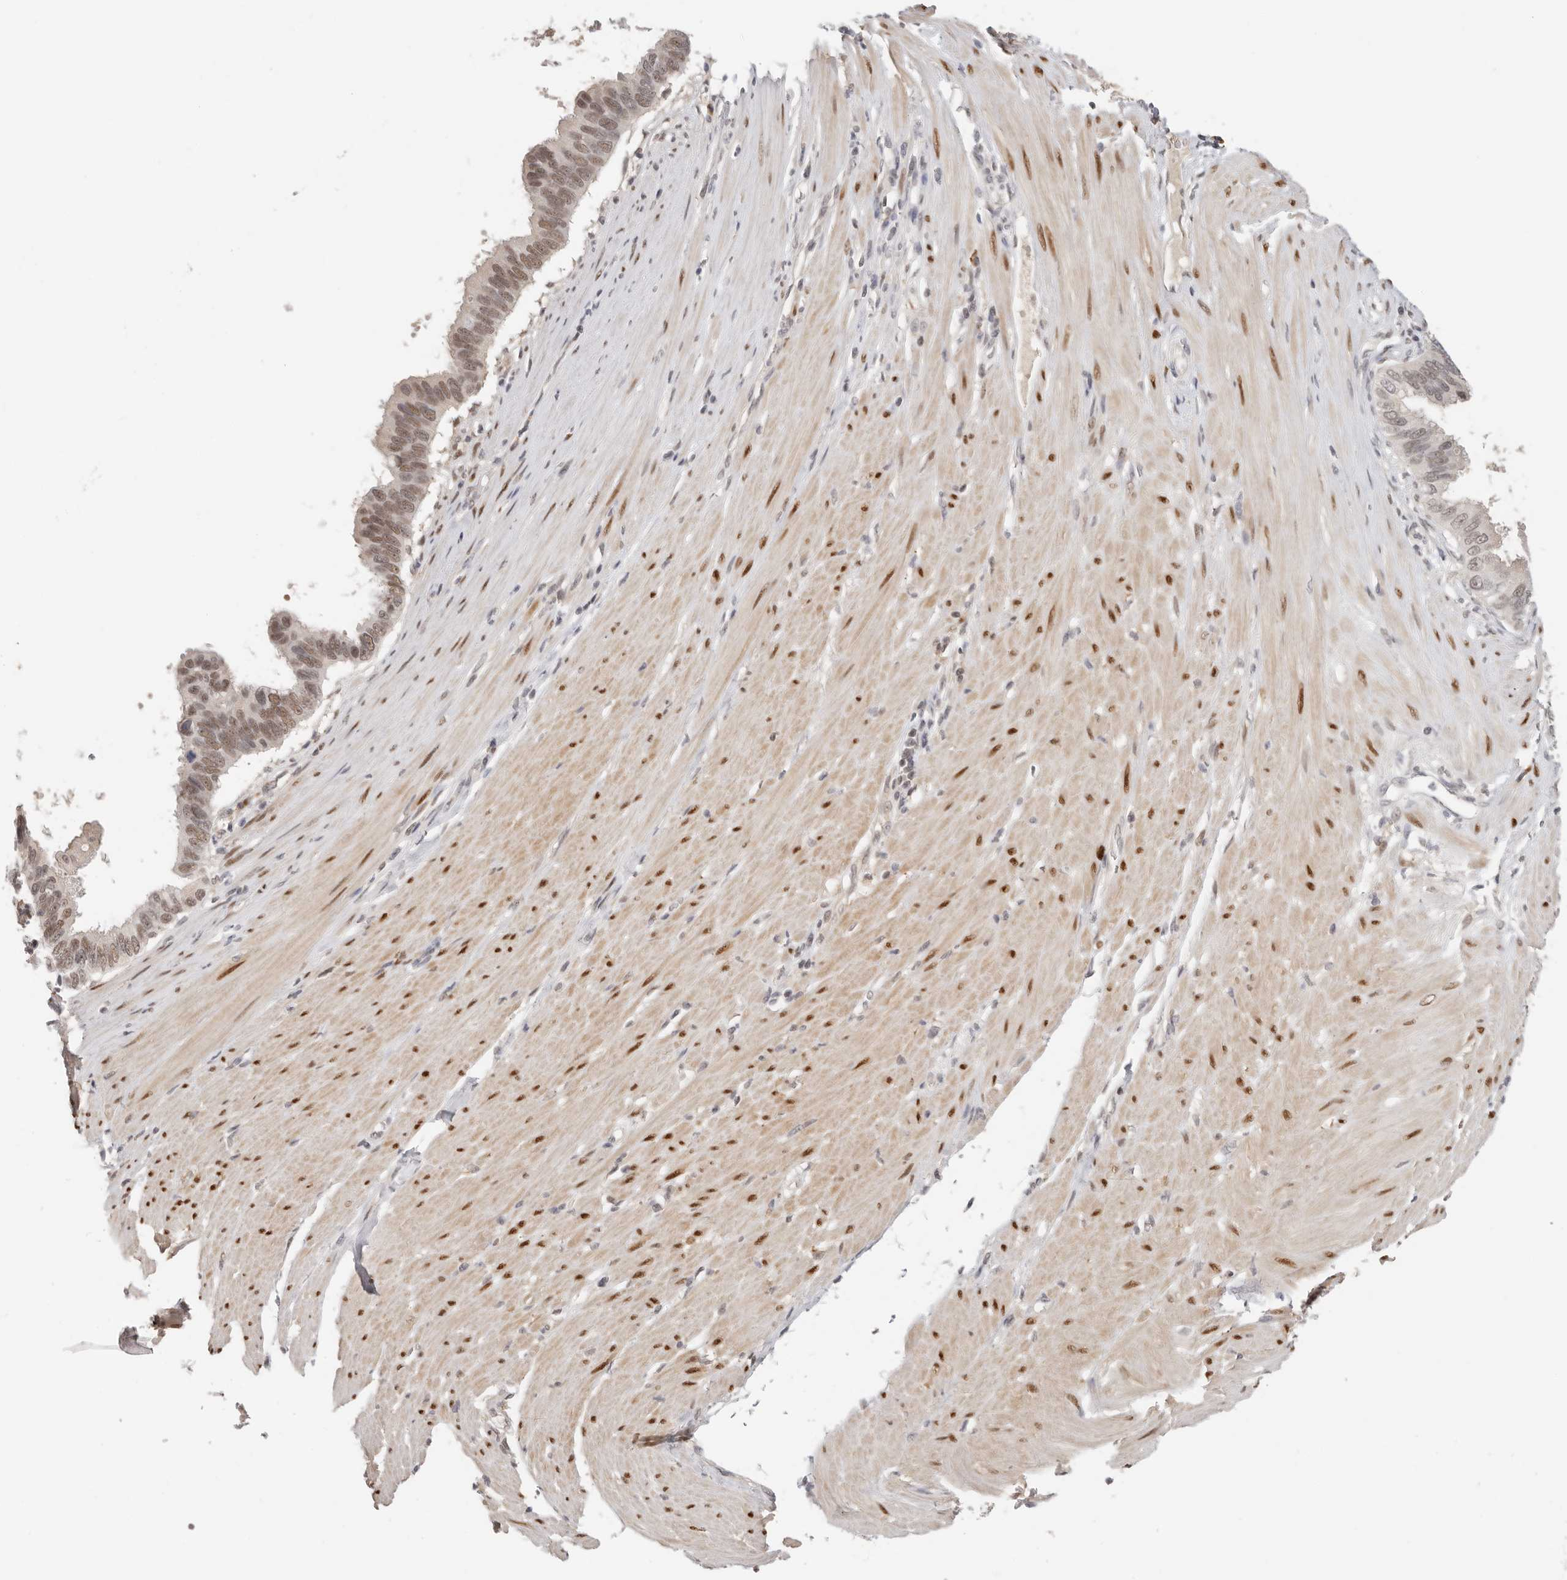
{"staining": {"intensity": "moderate", "quantity": ">75%", "location": "nuclear"}, "tissue": "pancreatic cancer", "cell_type": "Tumor cells", "image_type": "cancer", "snomed": [{"axis": "morphology", "description": "Adenocarcinoma, NOS"}, {"axis": "topography", "description": "Pancreas"}], "caption": "Adenocarcinoma (pancreatic) was stained to show a protein in brown. There is medium levels of moderate nuclear positivity in approximately >75% of tumor cells. (IHC, brightfield microscopy, high magnification).", "gene": "LARP7", "patient": {"sex": "female", "age": 56}}